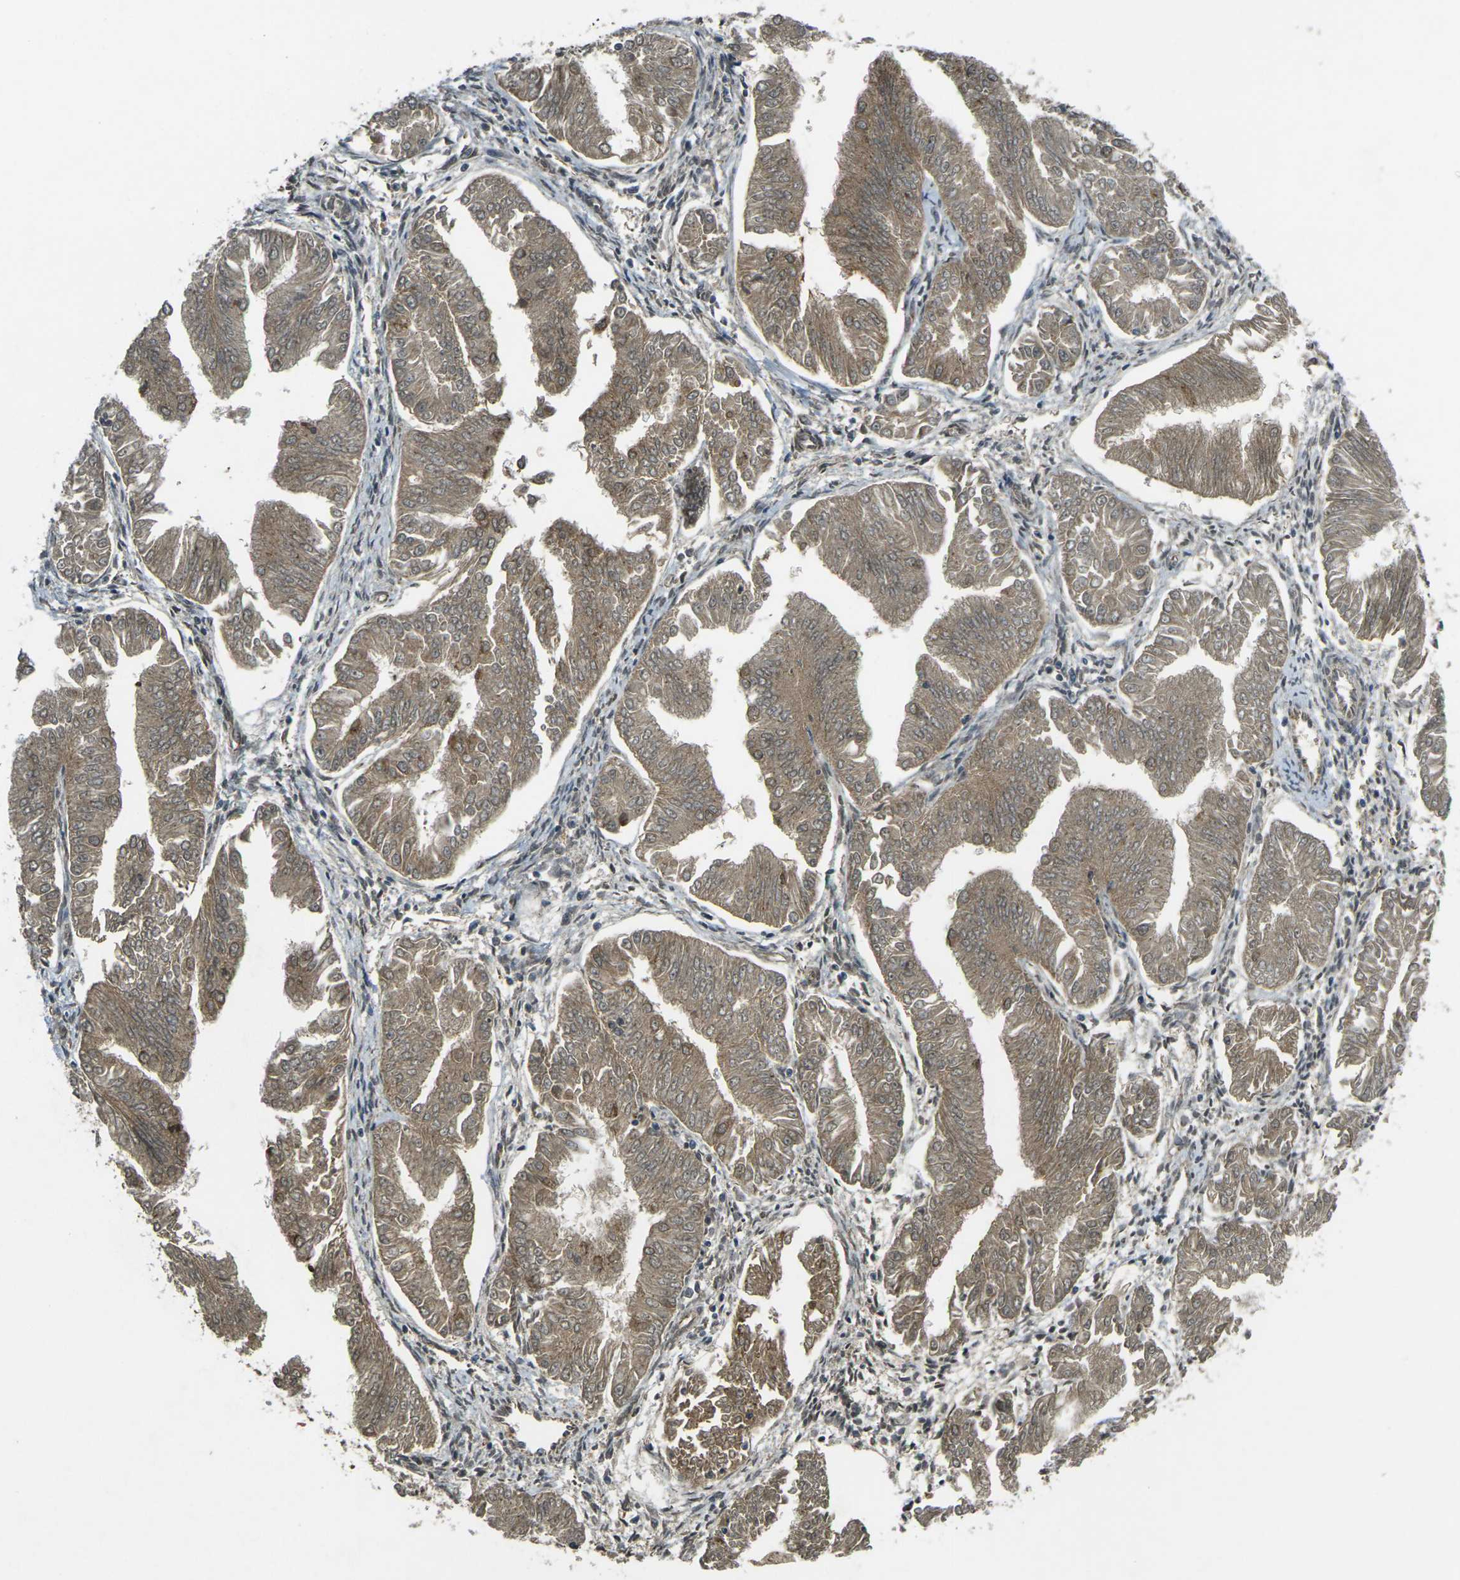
{"staining": {"intensity": "moderate", "quantity": ">75%", "location": "cytoplasmic/membranous"}, "tissue": "endometrial cancer", "cell_type": "Tumor cells", "image_type": "cancer", "snomed": [{"axis": "morphology", "description": "Adenocarcinoma, NOS"}, {"axis": "topography", "description": "Endometrium"}], "caption": "Adenocarcinoma (endometrial) tissue reveals moderate cytoplasmic/membranous expression in about >75% of tumor cells Immunohistochemistry stains the protein in brown and the nuclei are stained blue.", "gene": "IGF1R", "patient": {"sex": "female", "age": 53}}